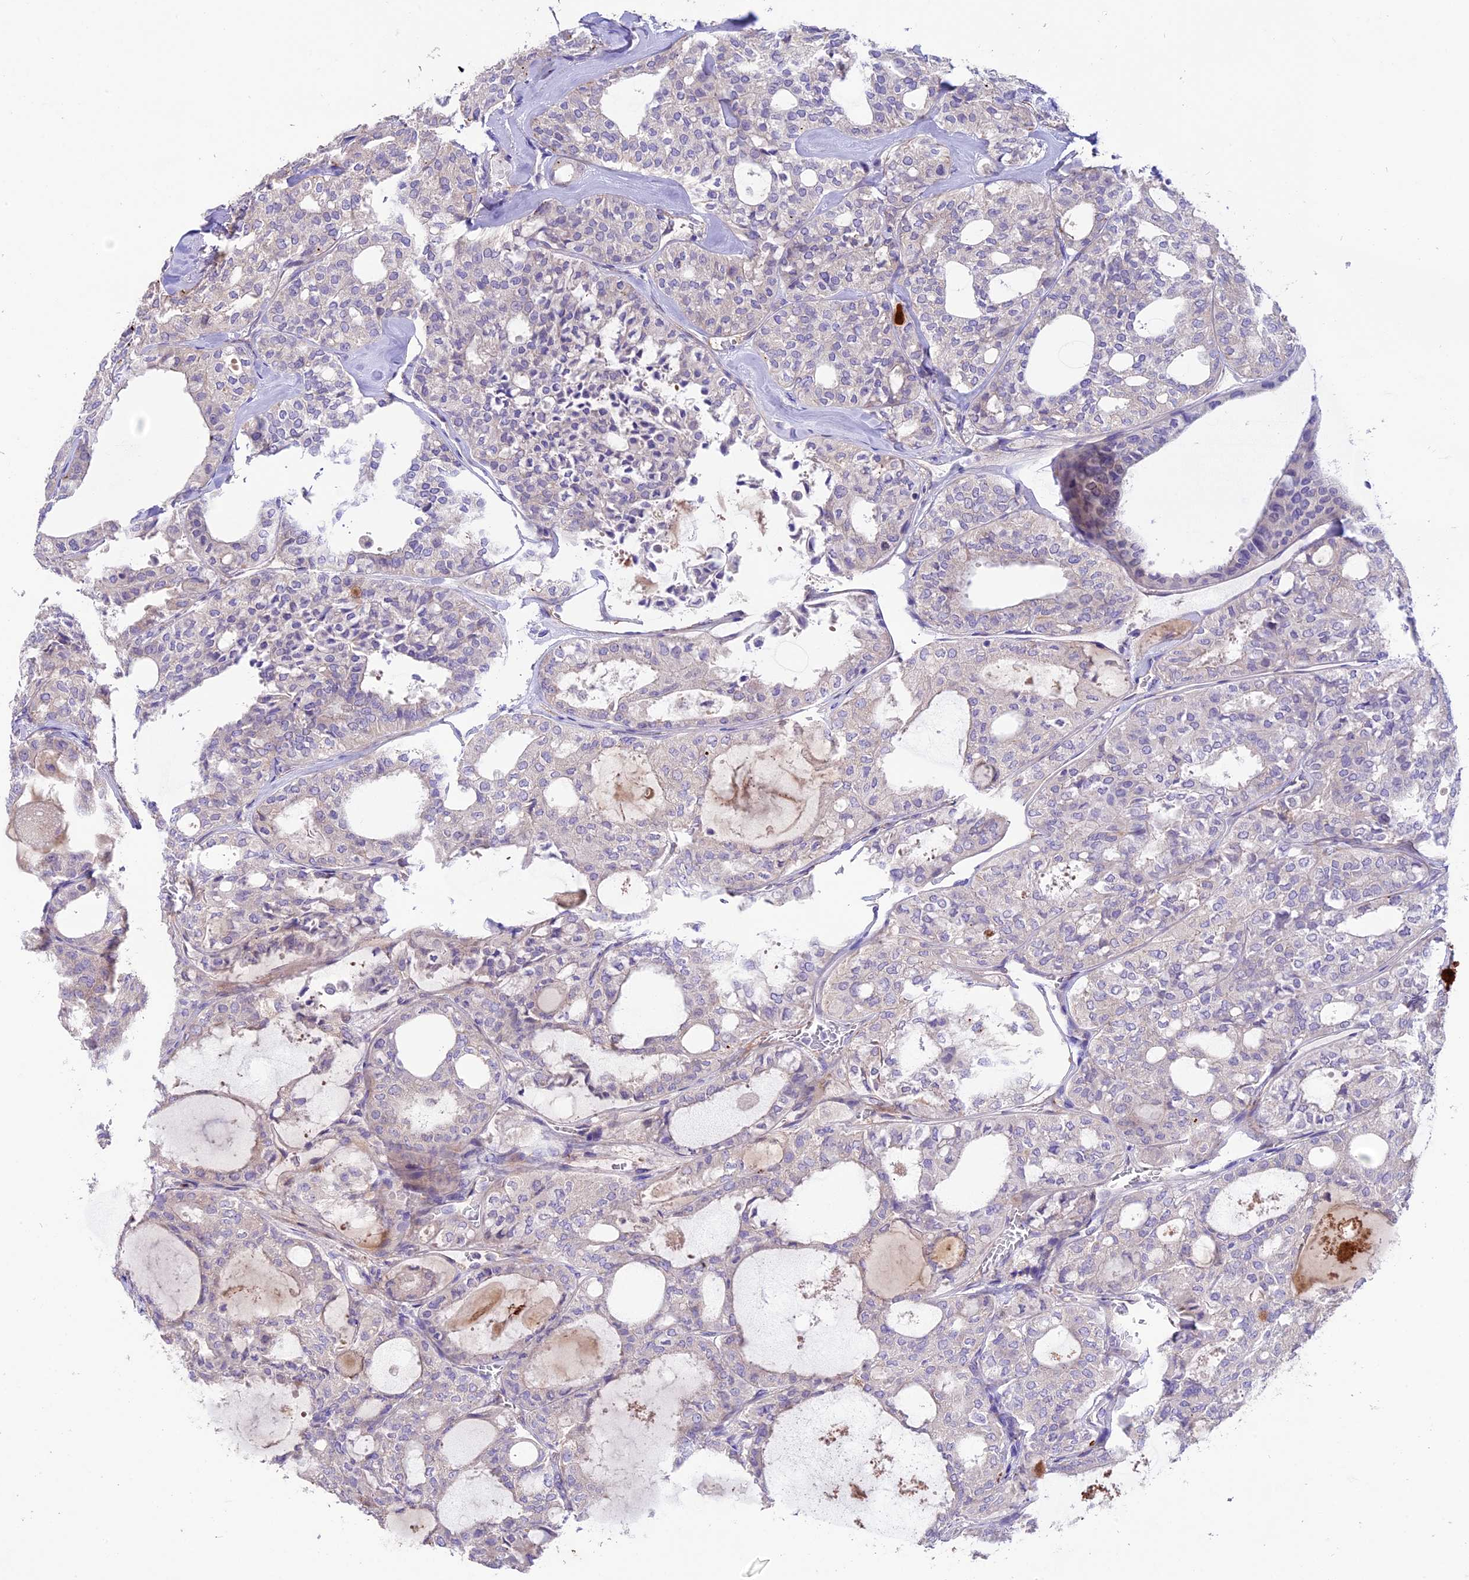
{"staining": {"intensity": "negative", "quantity": "none", "location": "none"}, "tissue": "thyroid cancer", "cell_type": "Tumor cells", "image_type": "cancer", "snomed": [{"axis": "morphology", "description": "Follicular adenoma carcinoma, NOS"}, {"axis": "topography", "description": "Thyroid gland"}], "caption": "Immunohistochemical staining of human thyroid cancer (follicular adenoma carcinoma) demonstrates no significant positivity in tumor cells.", "gene": "CD99L2", "patient": {"sex": "male", "age": 75}}